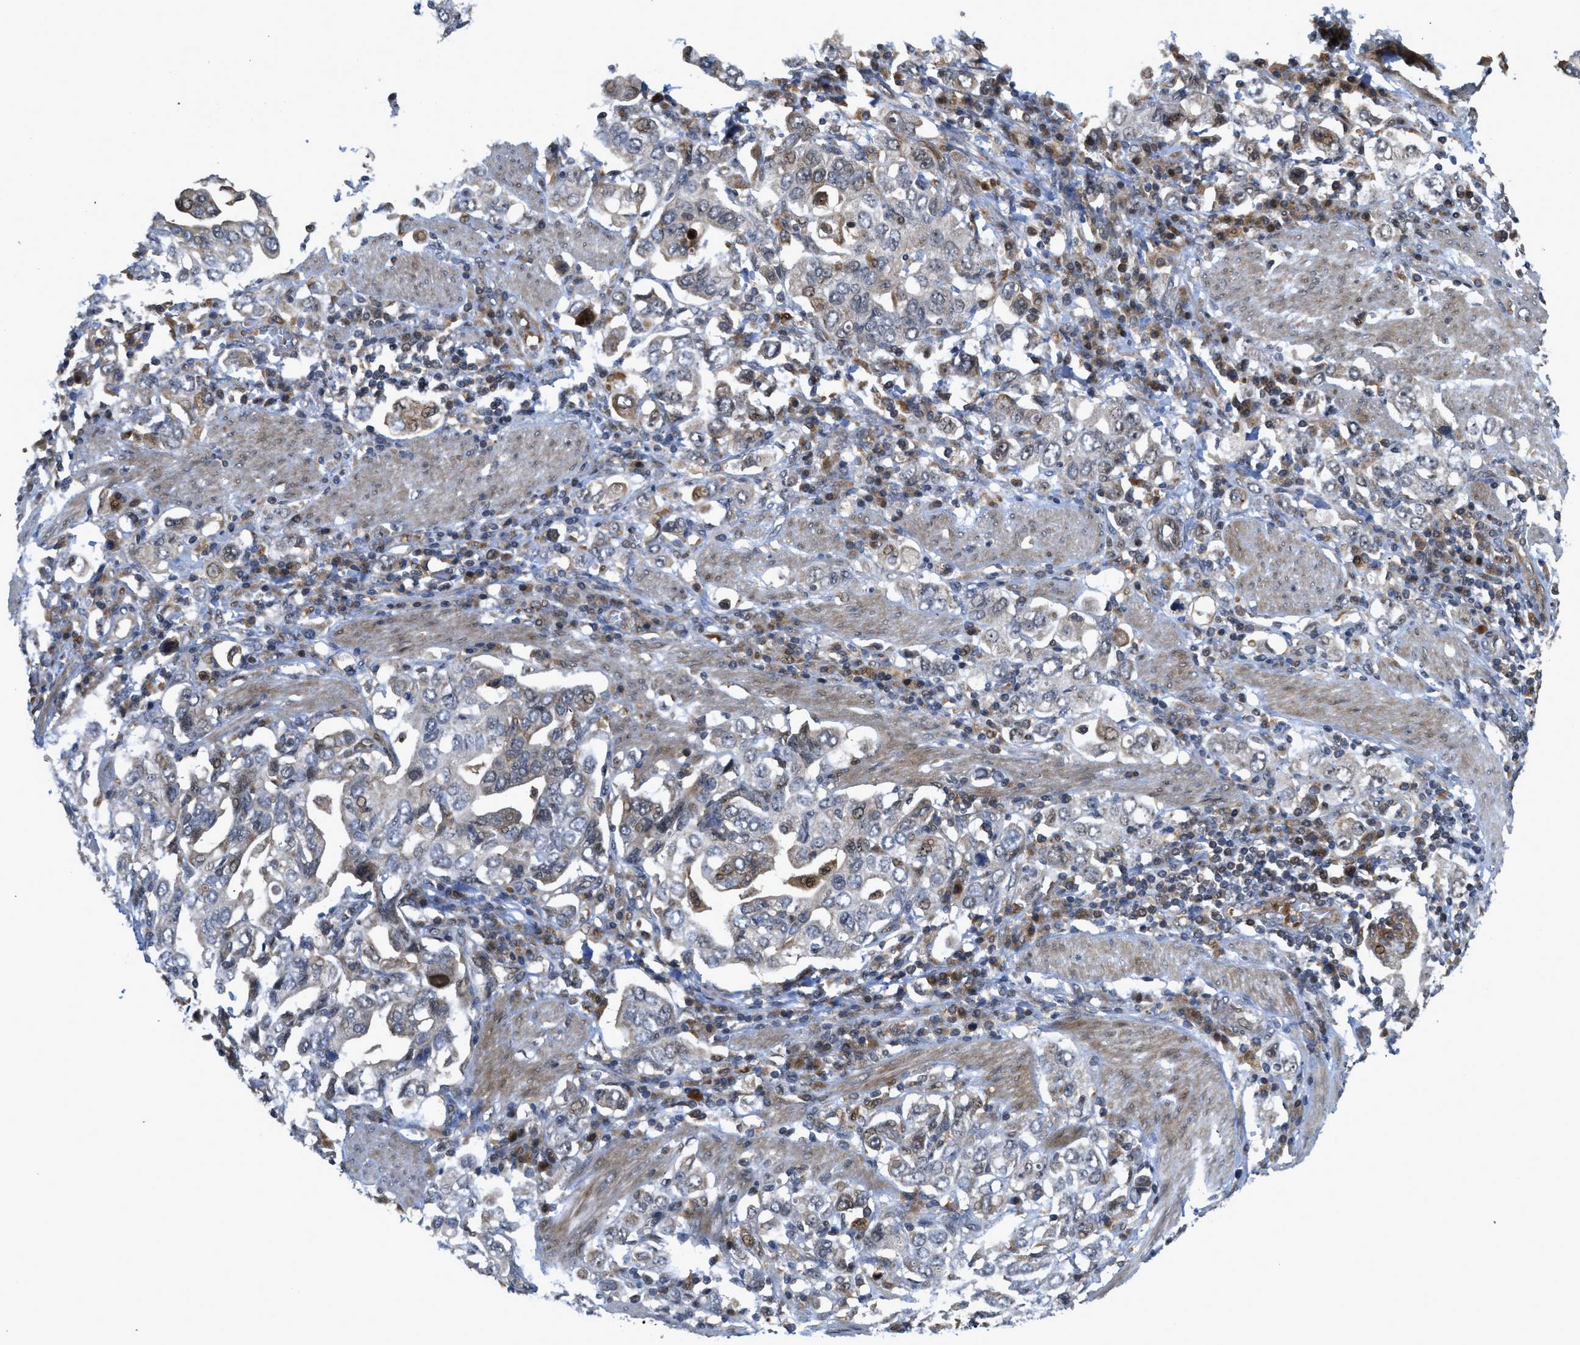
{"staining": {"intensity": "moderate", "quantity": "<25%", "location": "cytoplasmic/membranous,nuclear"}, "tissue": "stomach cancer", "cell_type": "Tumor cells", "image_type": "cancer", "snomed": [{"axis": "morphology", "description": "Adenocarcinoma, NOS"}, {"axis": "topography", "description": "Stomach, upper"}], "caption": "Human stomach cancer (adenocarcinoma) stained with a protein marker demonstrates moderate staining in tumor cells.", "gene": "DNAJC28", "patient": {"sex": "male", "age": 62}}